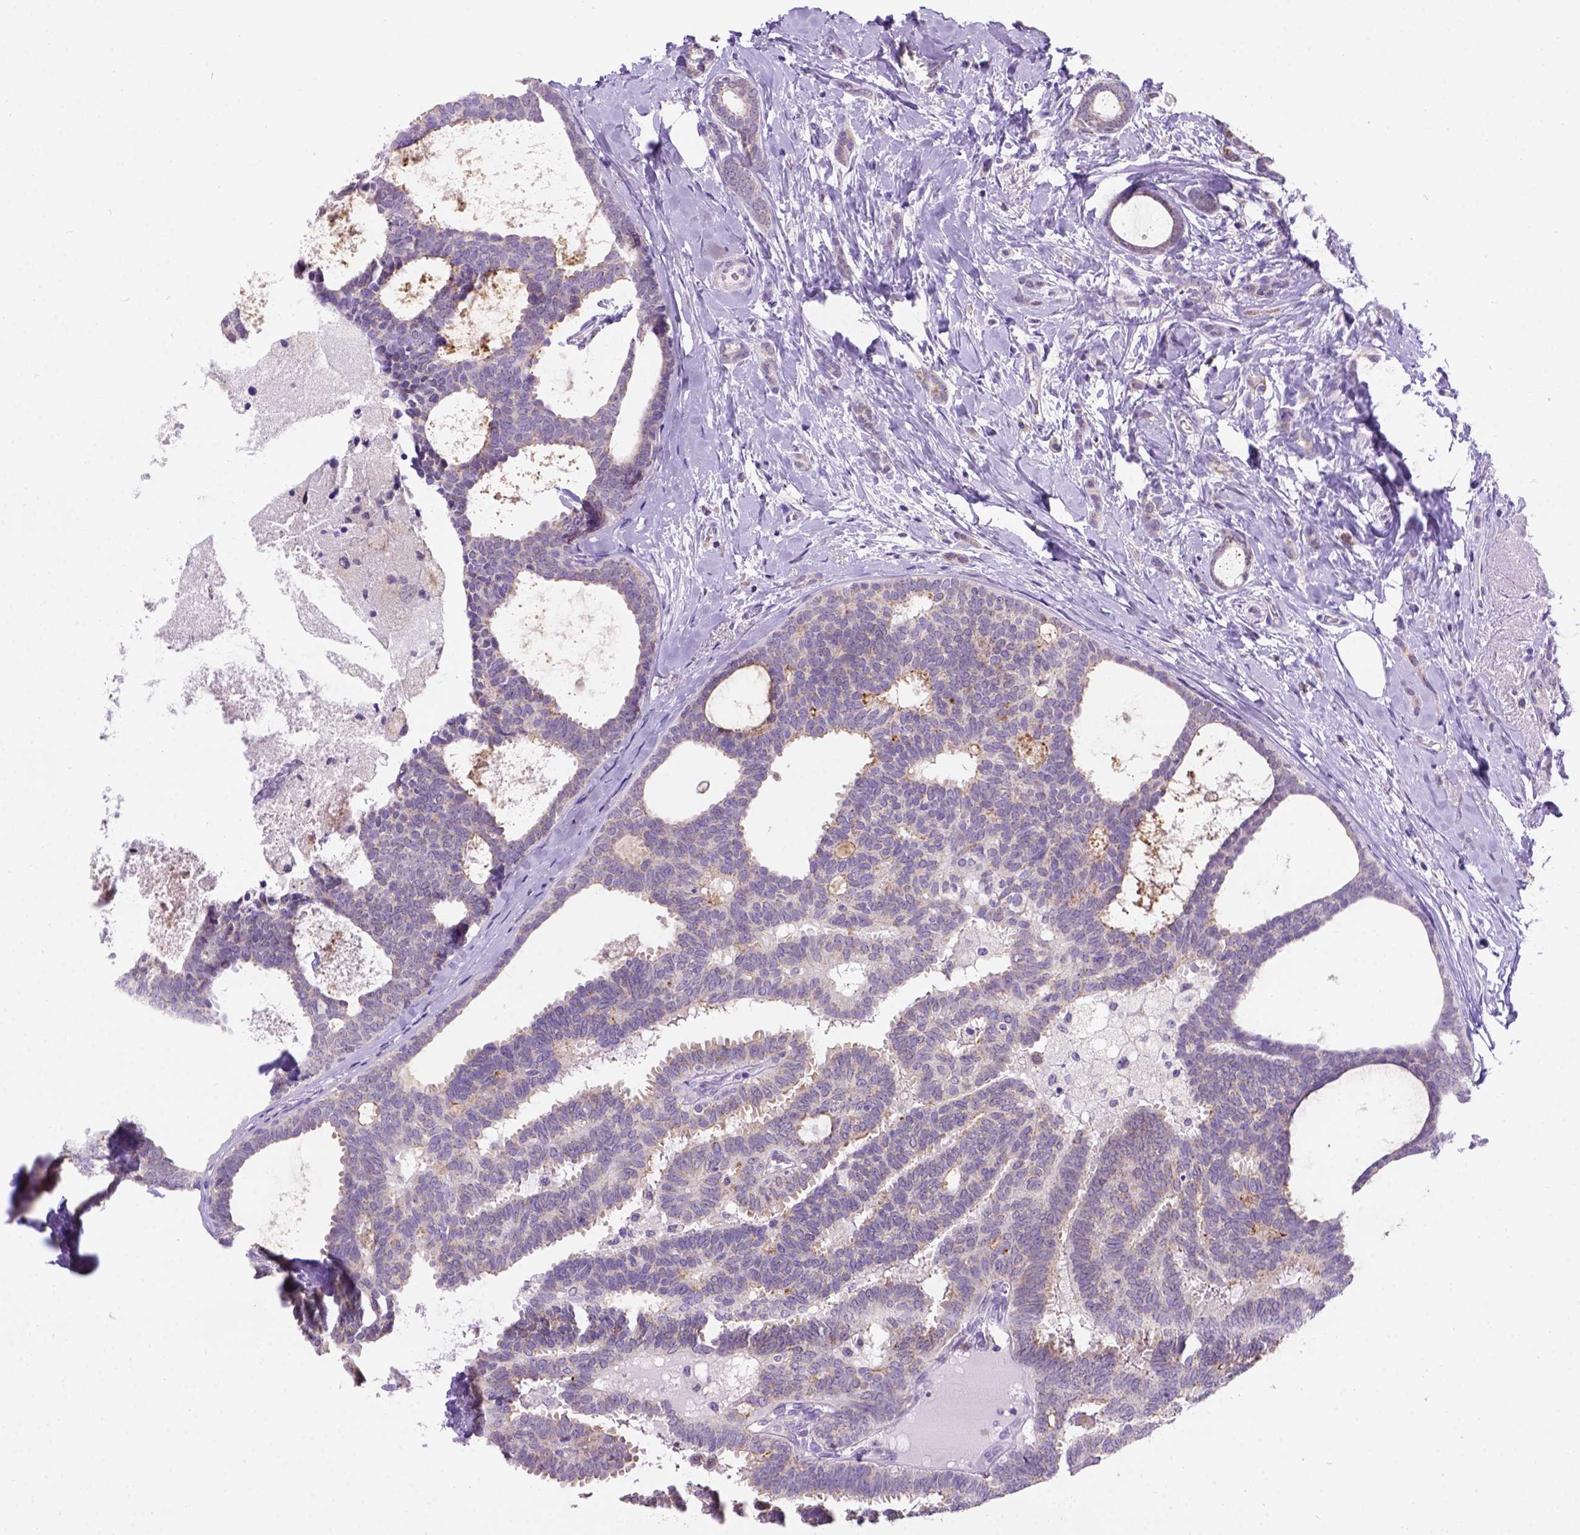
{"staining": {"intensity": "negative", "quantity": "none", "location": "none"}, "tissue": "breast cancer", "cell_type": "Tumor cells", "image_type": "cancer", "snomed": [{"axis": "morphology", "description": "Intraductal carcinoma, in situ"}, {"axis": "morphology", "description": "Duct carcinoma"}, {"axis": "morphology", "description": "Lobular carcinoma, in situ"}, {"axis": "topography", "description": "Breast"}], "caption": "Immunohistochemical staining of human intraductal carcinoma,  in situ (breast) demonstrates no significant positivity in tumor cells. (DAB immunohistochemistry (IHC) with hematoxylin counter stain).", "gene": "L2HGDH", "patient": {"sex": "female", "age": 44}}